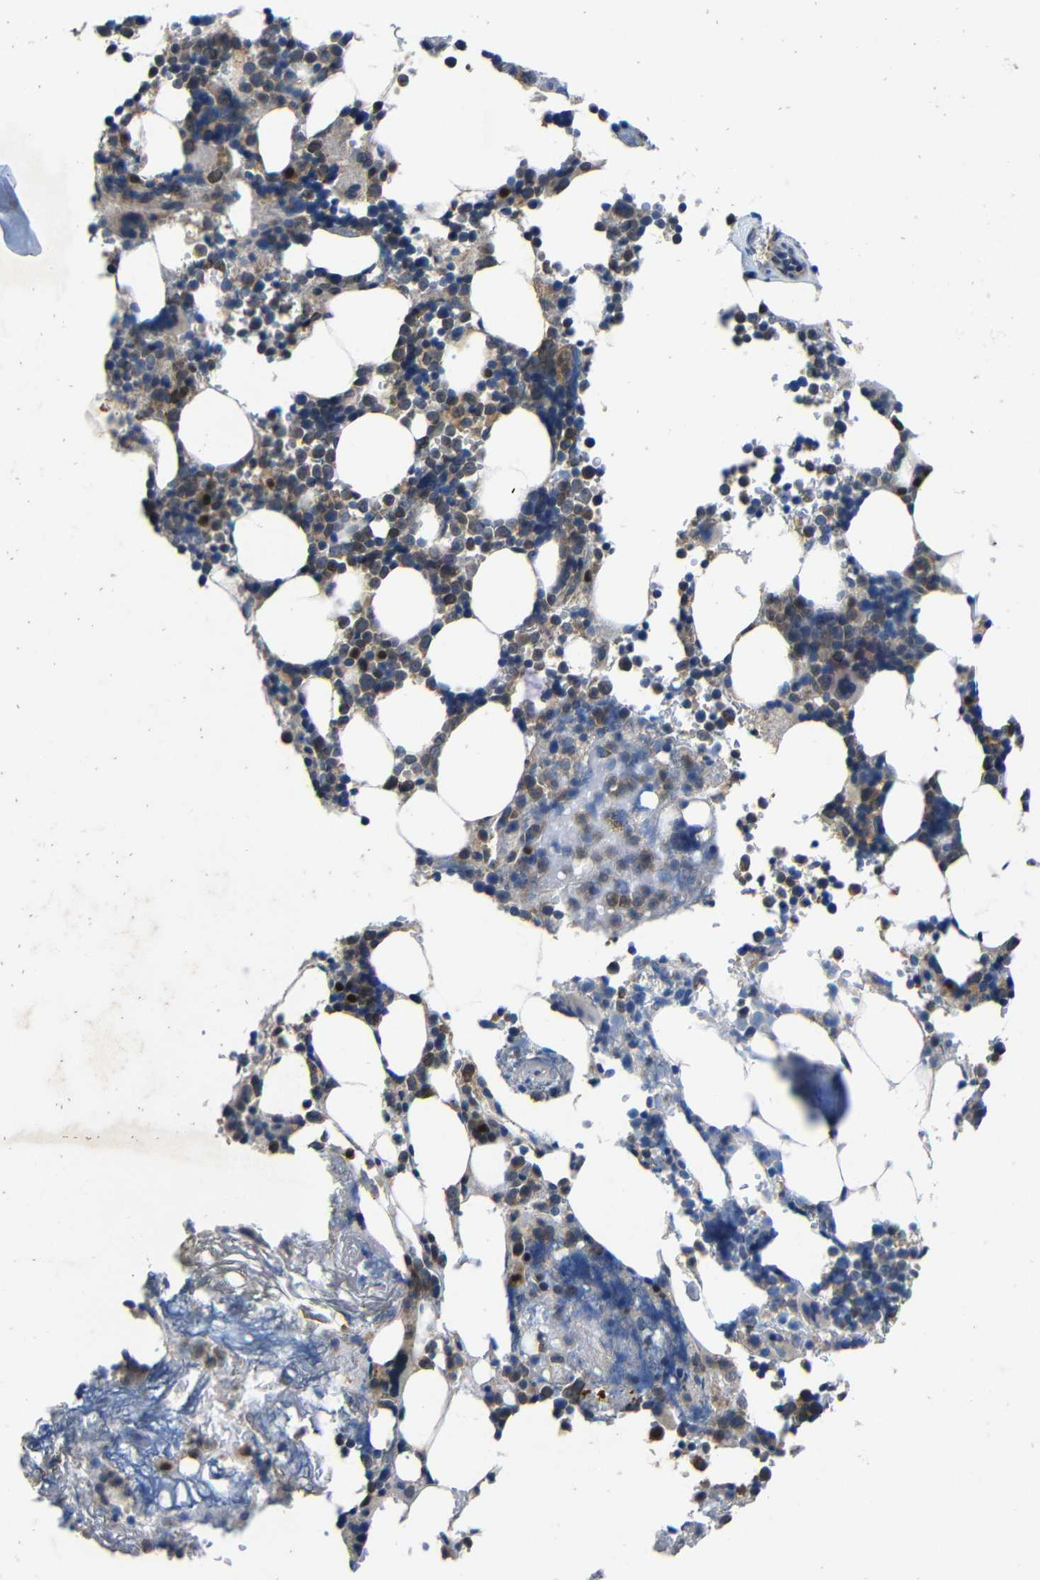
{"staining": {"intensity": "moderate", "quantity": "25%-75%", "location": "cytoplasmic/membranous"}, "tissue": "bone marrow", "cell_type": "Hematopoietic cells", "image_type": "normal", "snomed": [{"axis": "morphology", "description": "Normal tissue, NOS"}, {"axis": "topography", "description": "Bone marrow"}], "caption": "A medium amount of moderate cytoplasmic/membranous expression is identified in about 25%-75% of hematopoietic cells in benign bone marrow.", "gene": "C6orf89", "patient": {"sex": "female", "age": 73}}